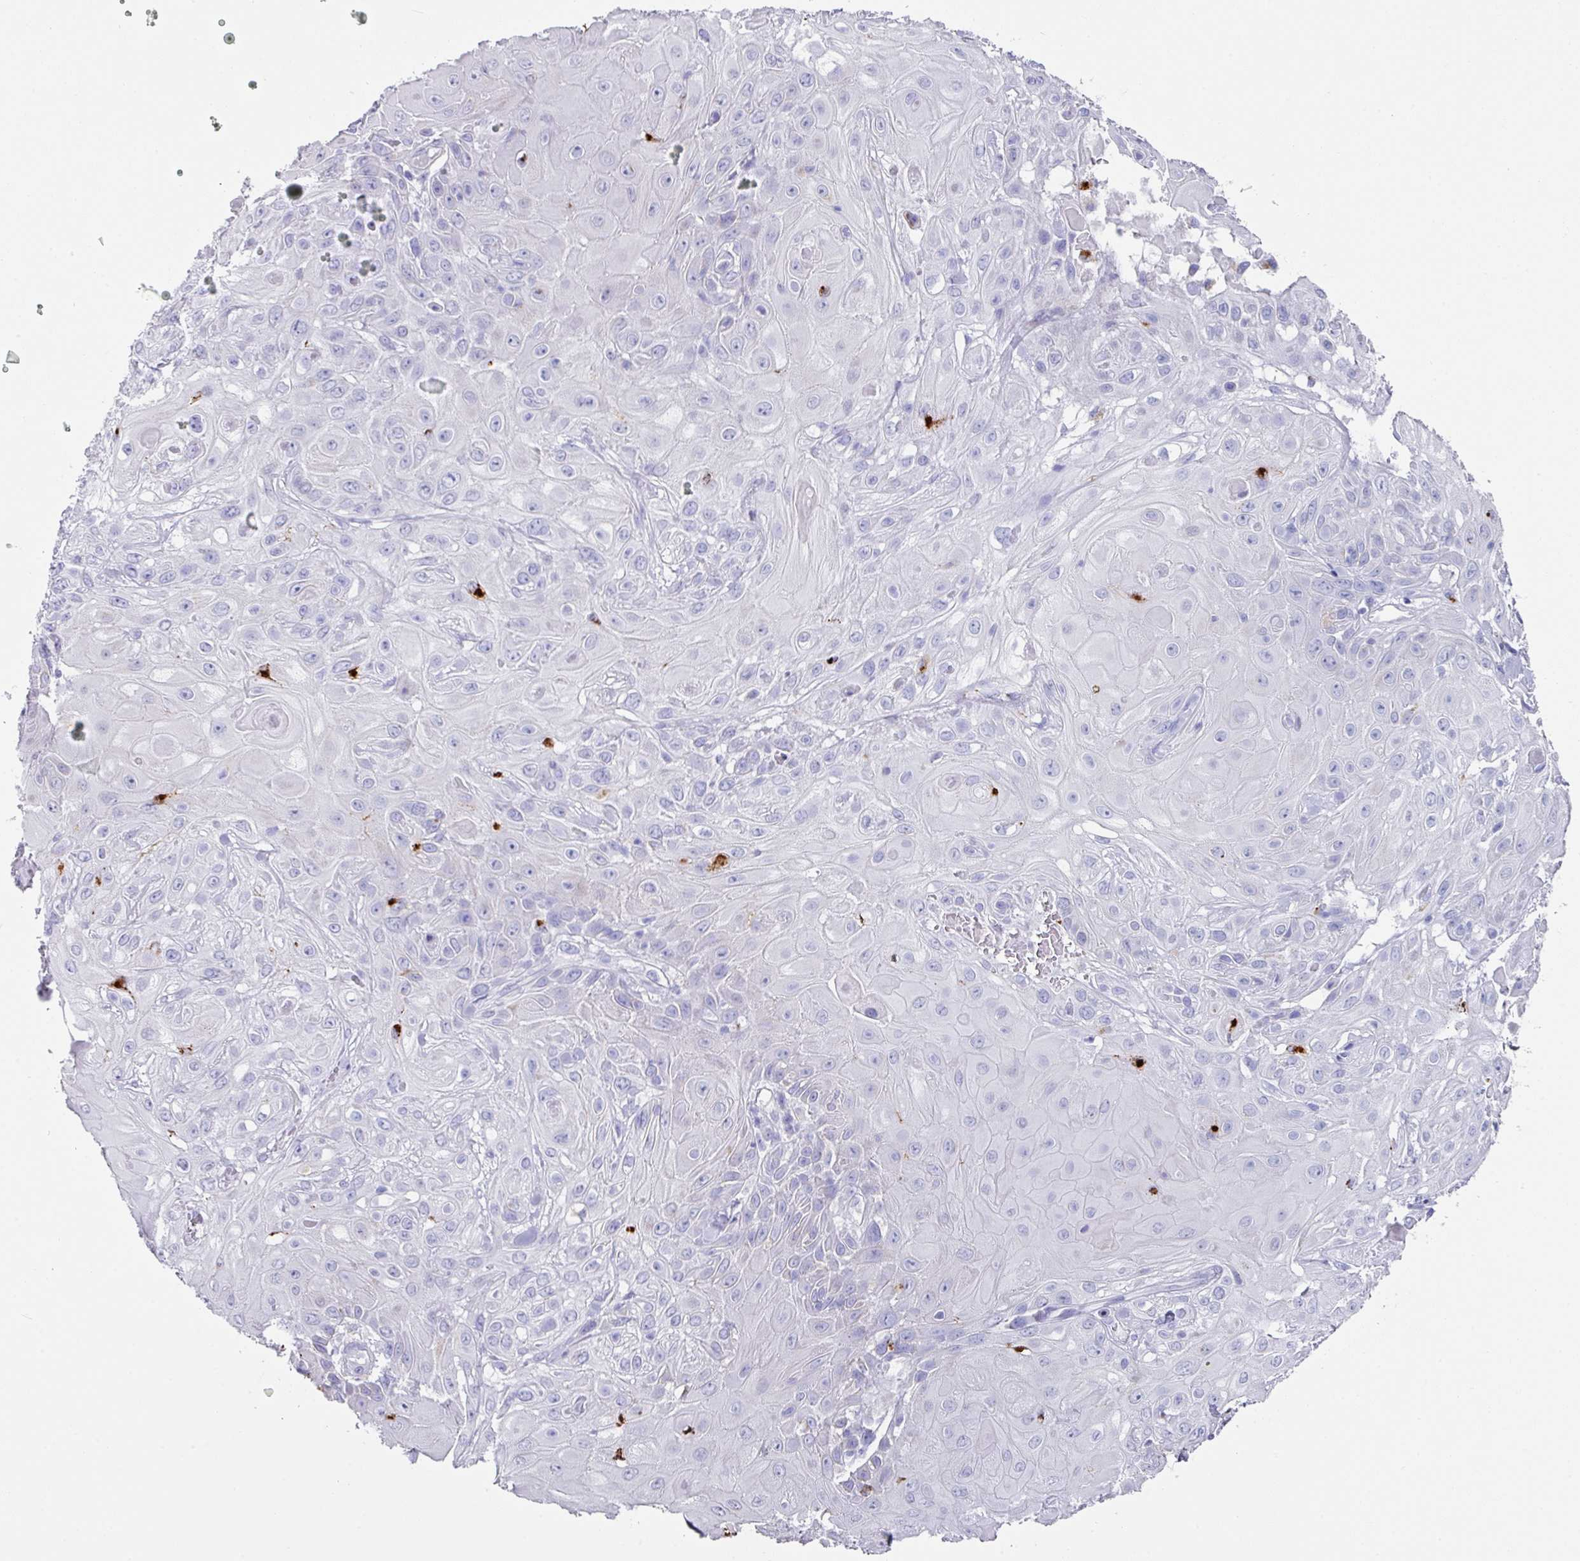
{"staining": {"intensity": "negative", "quantity": "none", "location": "none"}, "tissue": "skin cancer", "cell_type": "Tumor cells", "image_type": "cancer", "snomed": [{"axis": "morphology", "description": "Normal tissue, NOS"}, {"axis": "morphology", "description": "Squamous cell carcinoma, NOS"}, {"axis": "topography", "description": "Skin"}, {"axis": "topography", "description": "Cartilage tissue"}], "caption": "DAB immunohistochemical staining of human squamous cell carcinoma (skin) shows no significant expression in tumor cells.", "gene": "CPVL", "patient": {"sex": "female", "age": 79}}